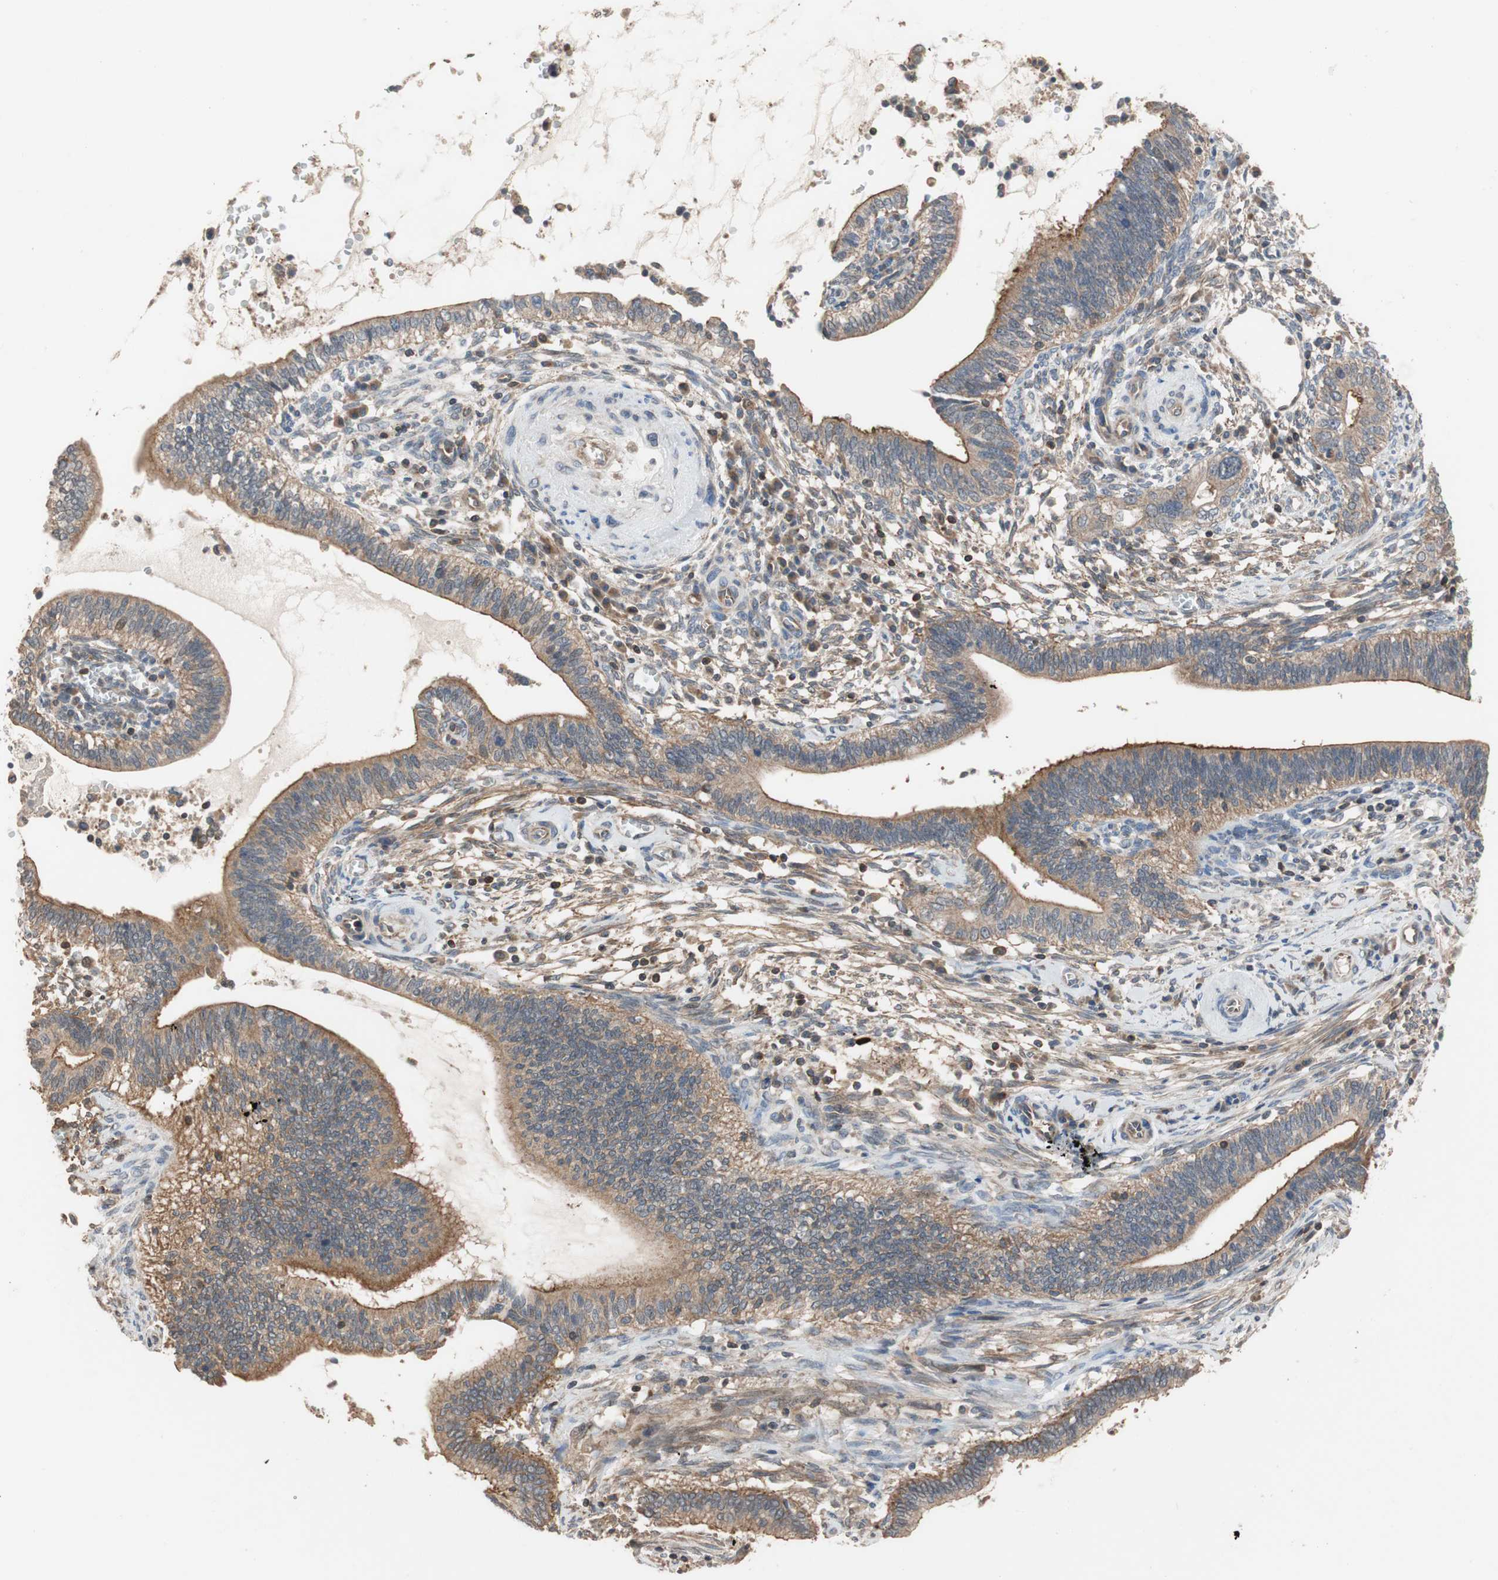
{"staining": {"intensity": "strong", "quantity": ">75%", "location": "cytoplasmic/membranous"}, "tissue": "cervical cancer", "cell_type": "Tumor cells", "image_type": "cancer", "snomed": [{"axis": "morphology", "description": "Adenocarcinoma, NOS"}, {"axis": "topography", "description": "Cervix"}], "caption": "This photomicrograph reveals immunohistochemistry staining of adenocarcinoma (cervical), with high strong cytoplasmic/membranous staining in approximately >75% of tumor cells.", "gene": "MAP4K2", "patient": {"sex": "female", "age": 44}}